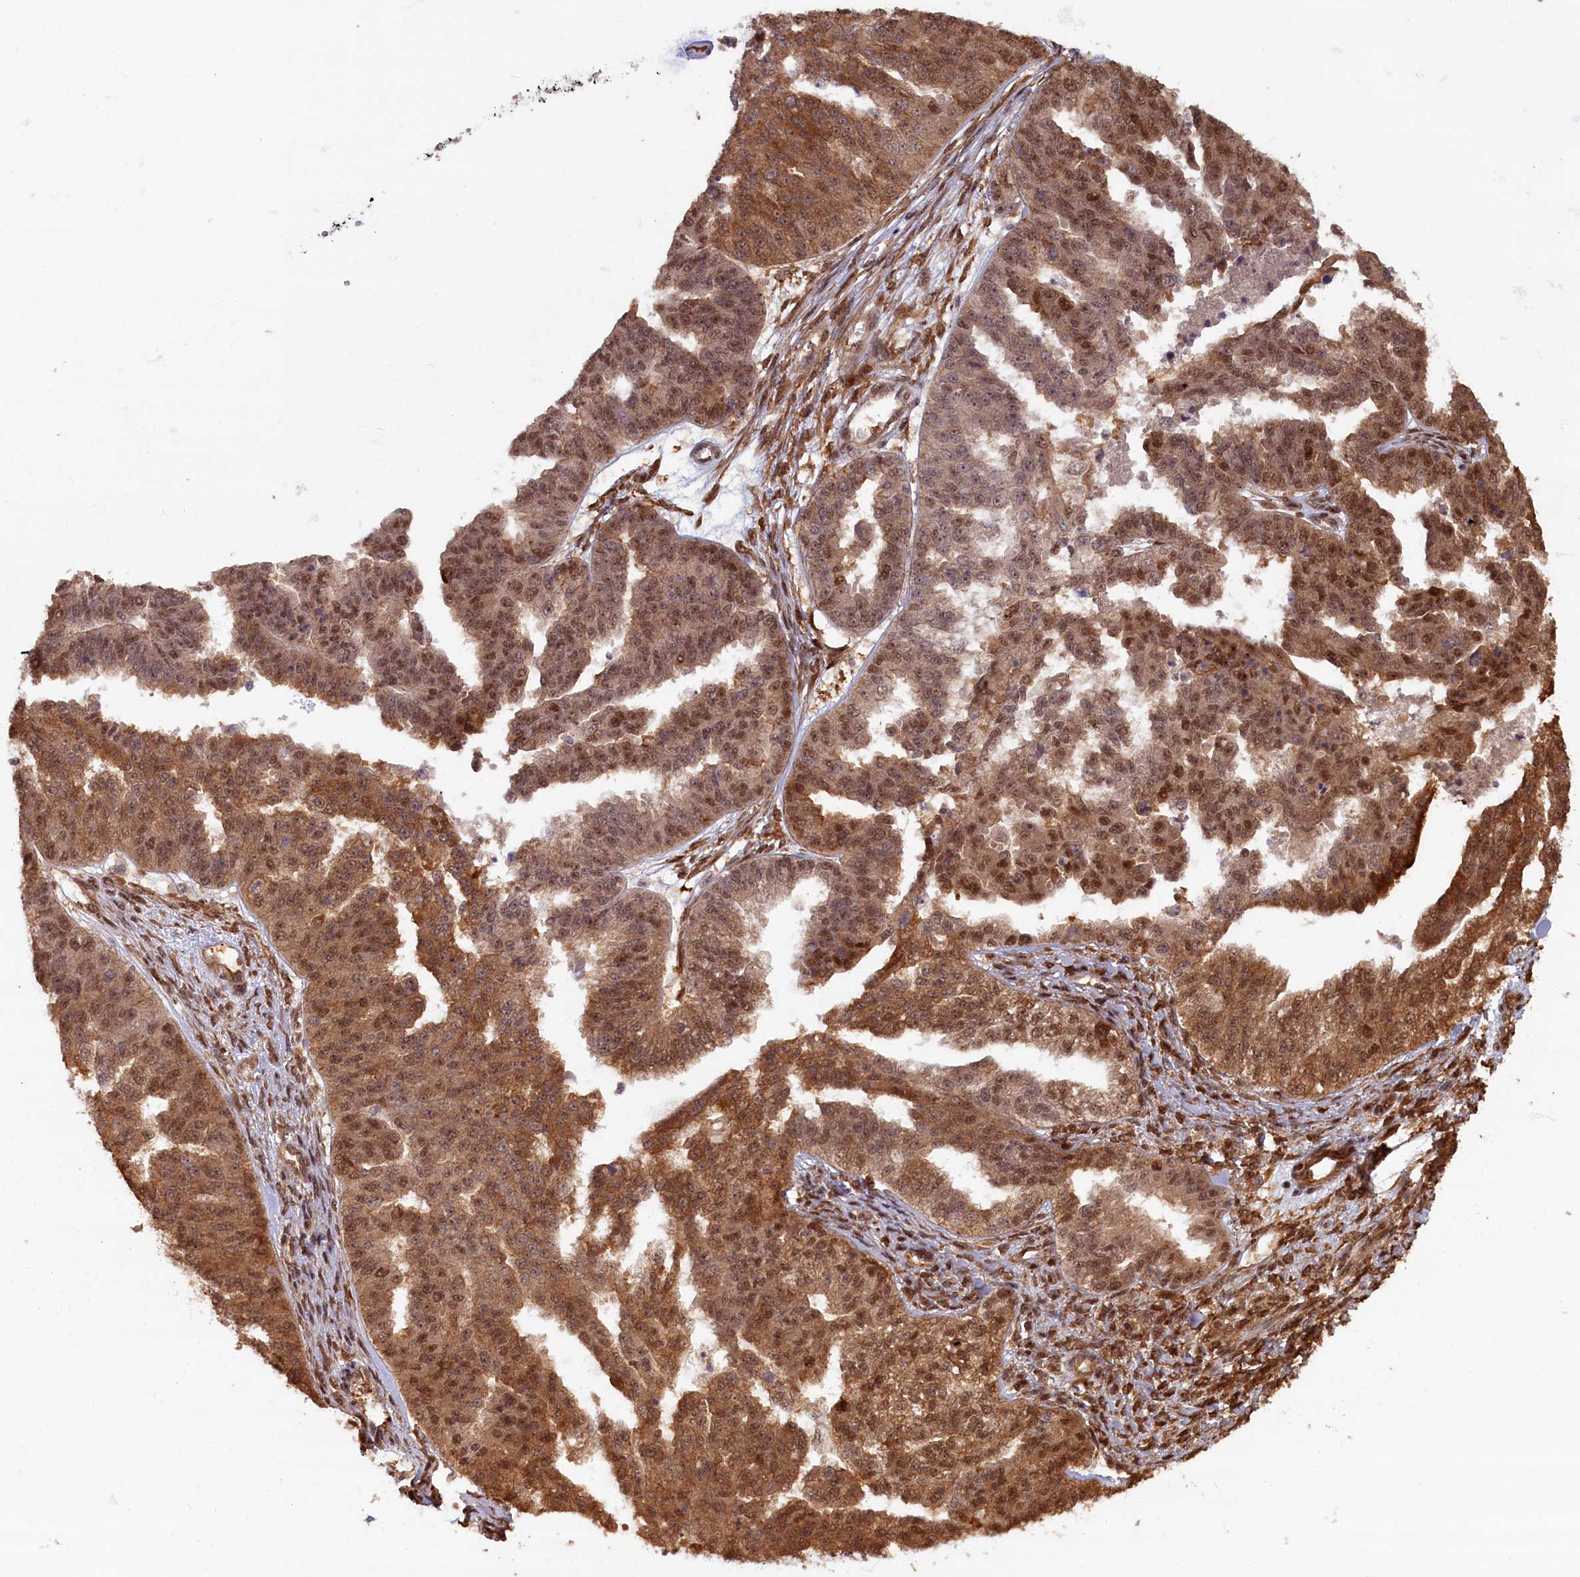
{"staining": {"intensity": "moderate", "quantity": ">75%", "location": "cytoplasmic/membranous,nuclear"}, "tissue": "ovarian cancer", "cell_type": "Tumor cells", "image_type": "cancer", "snomed": [{"axis": "morphology", "description": "Cystadenocarcinoma, serous, NOS"}, {"axis": "topography", "description": "Ovary"}], "caption": "Immunohistochemical staining of ovarian serous cystadenocarcinoma reveals moderate cytoplasmic/membranous and nuclear protein staining in about >75% of tumor cells.", "gene": "HIF3A", "patient": {"sex": "female", "age": 58}}